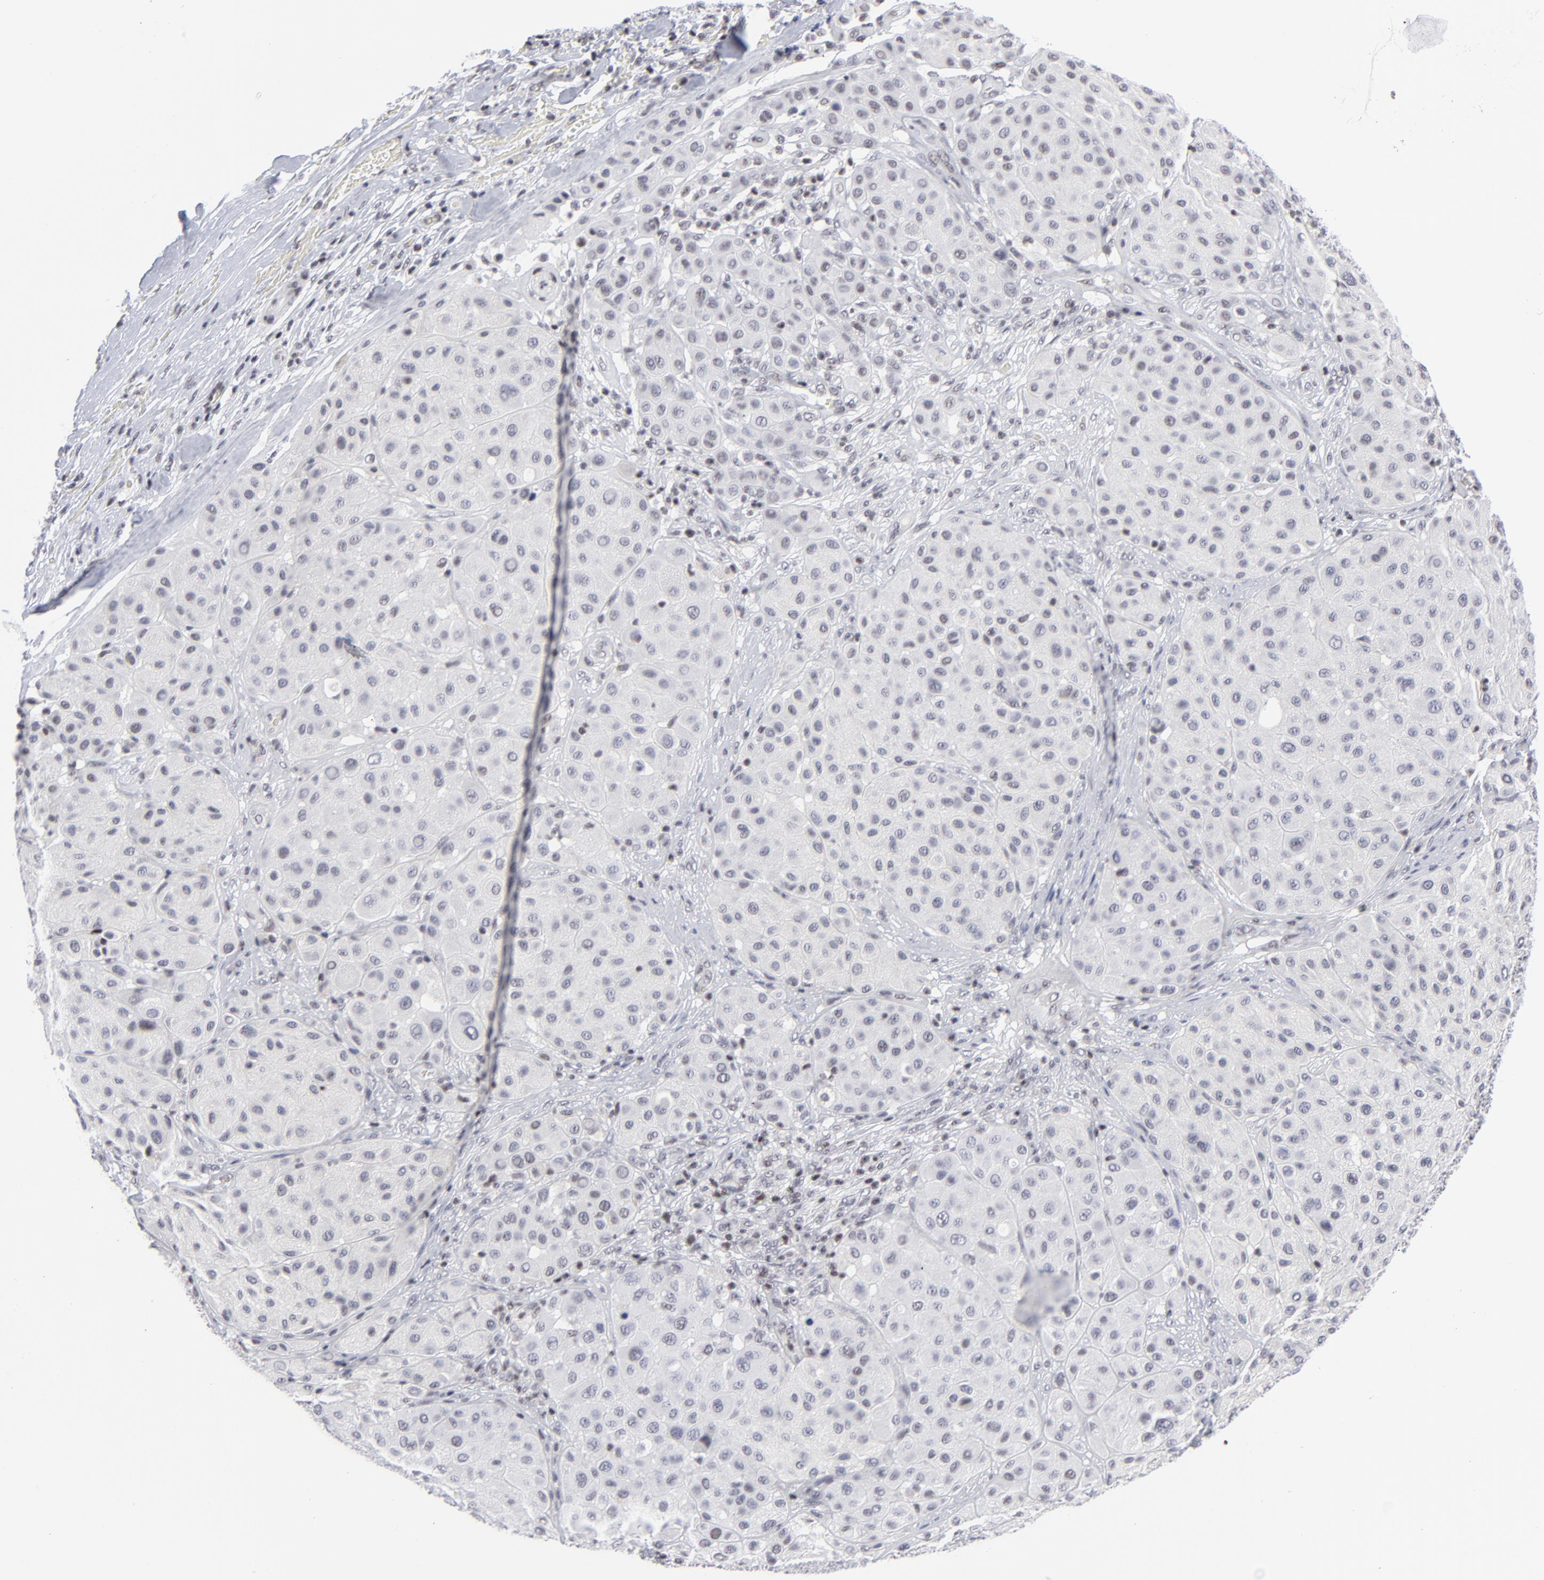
{"staining": {"intensity": "negative", "quantity": "none", "location": "none"}, "tissue": "melanoma", "cell_type": "Tumor cells", "image_type": "cancer", "snomed": [{"axis": "morphology", "description": "Normal tissue, NOS"}, {"axis": "morphology", "description": "Malignant melanoma, Metastatic site"}, {"axis": "topography", "description": "Skin"}], "caption": "A high-resolution photomicrograph shows IHC staining of malignant melanoma (metastatic site), which demonstrates no significant staining in tumor cells.", "gene": "SP2", "patient": {"sex": "male", "age": 41}}